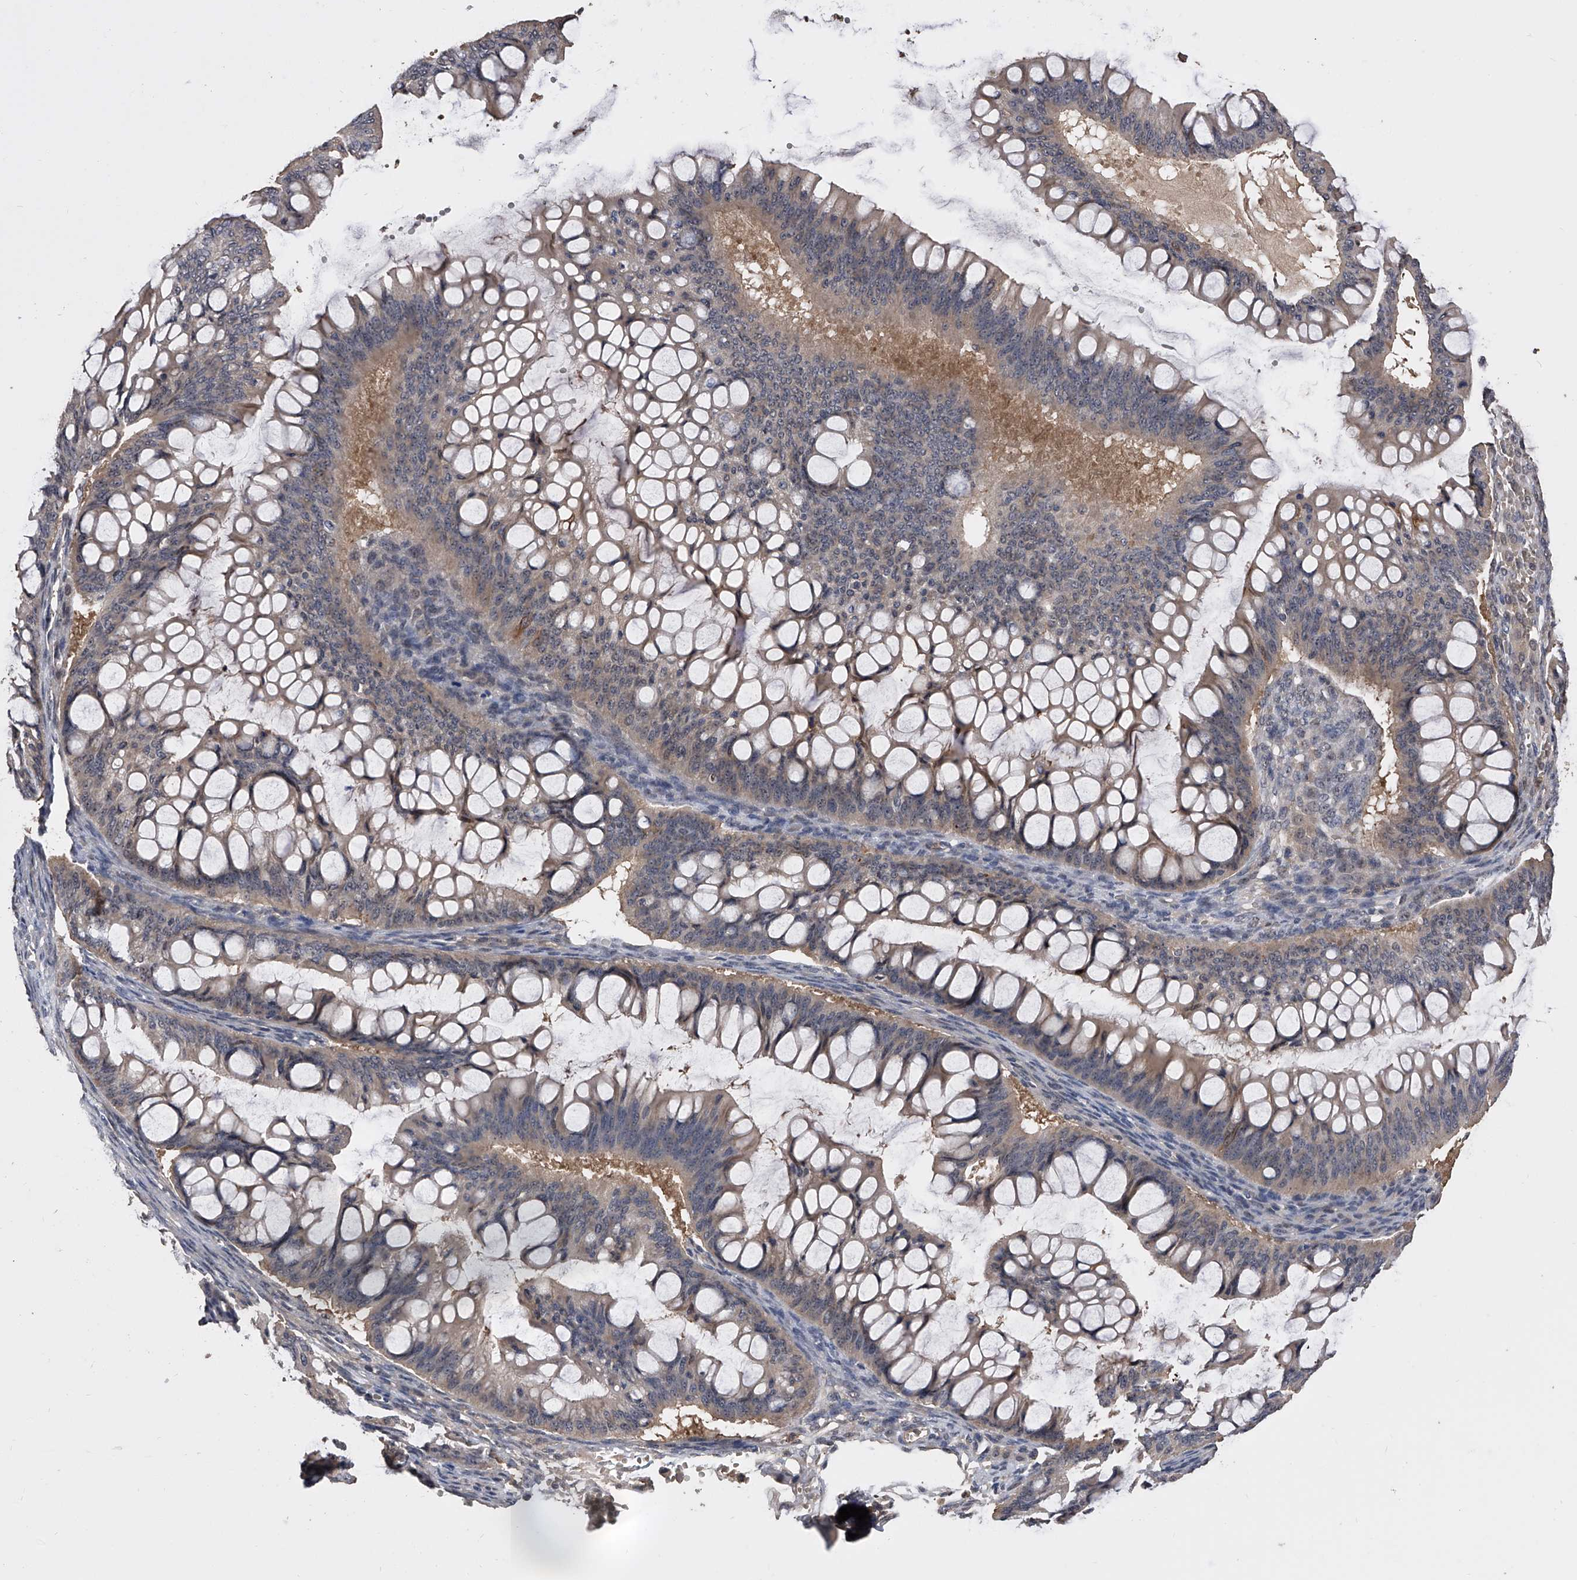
{"staining": {"intensity": "negative", "quantity": "none", "location": "none"}, "tissue": "ovarian cancer", "cell_type": "Tumor cells", "image_type": "cancer", "snomed": [{"axis": "morphology", "description": "Cystadenocarcinoma, mucinous, NOS"}, {"axis": "topography", "description": "Ovary"}], "caption": "This image is of mucinous cystadenocarcinoma (ovarian) stained with immunohistochemistry to label a protein in brown with the nuclei are counter-stained blue. There is no positivity in tumor cells.", "gene": "EFCAB7", "patient": {"sex": "female", "age": 73}}